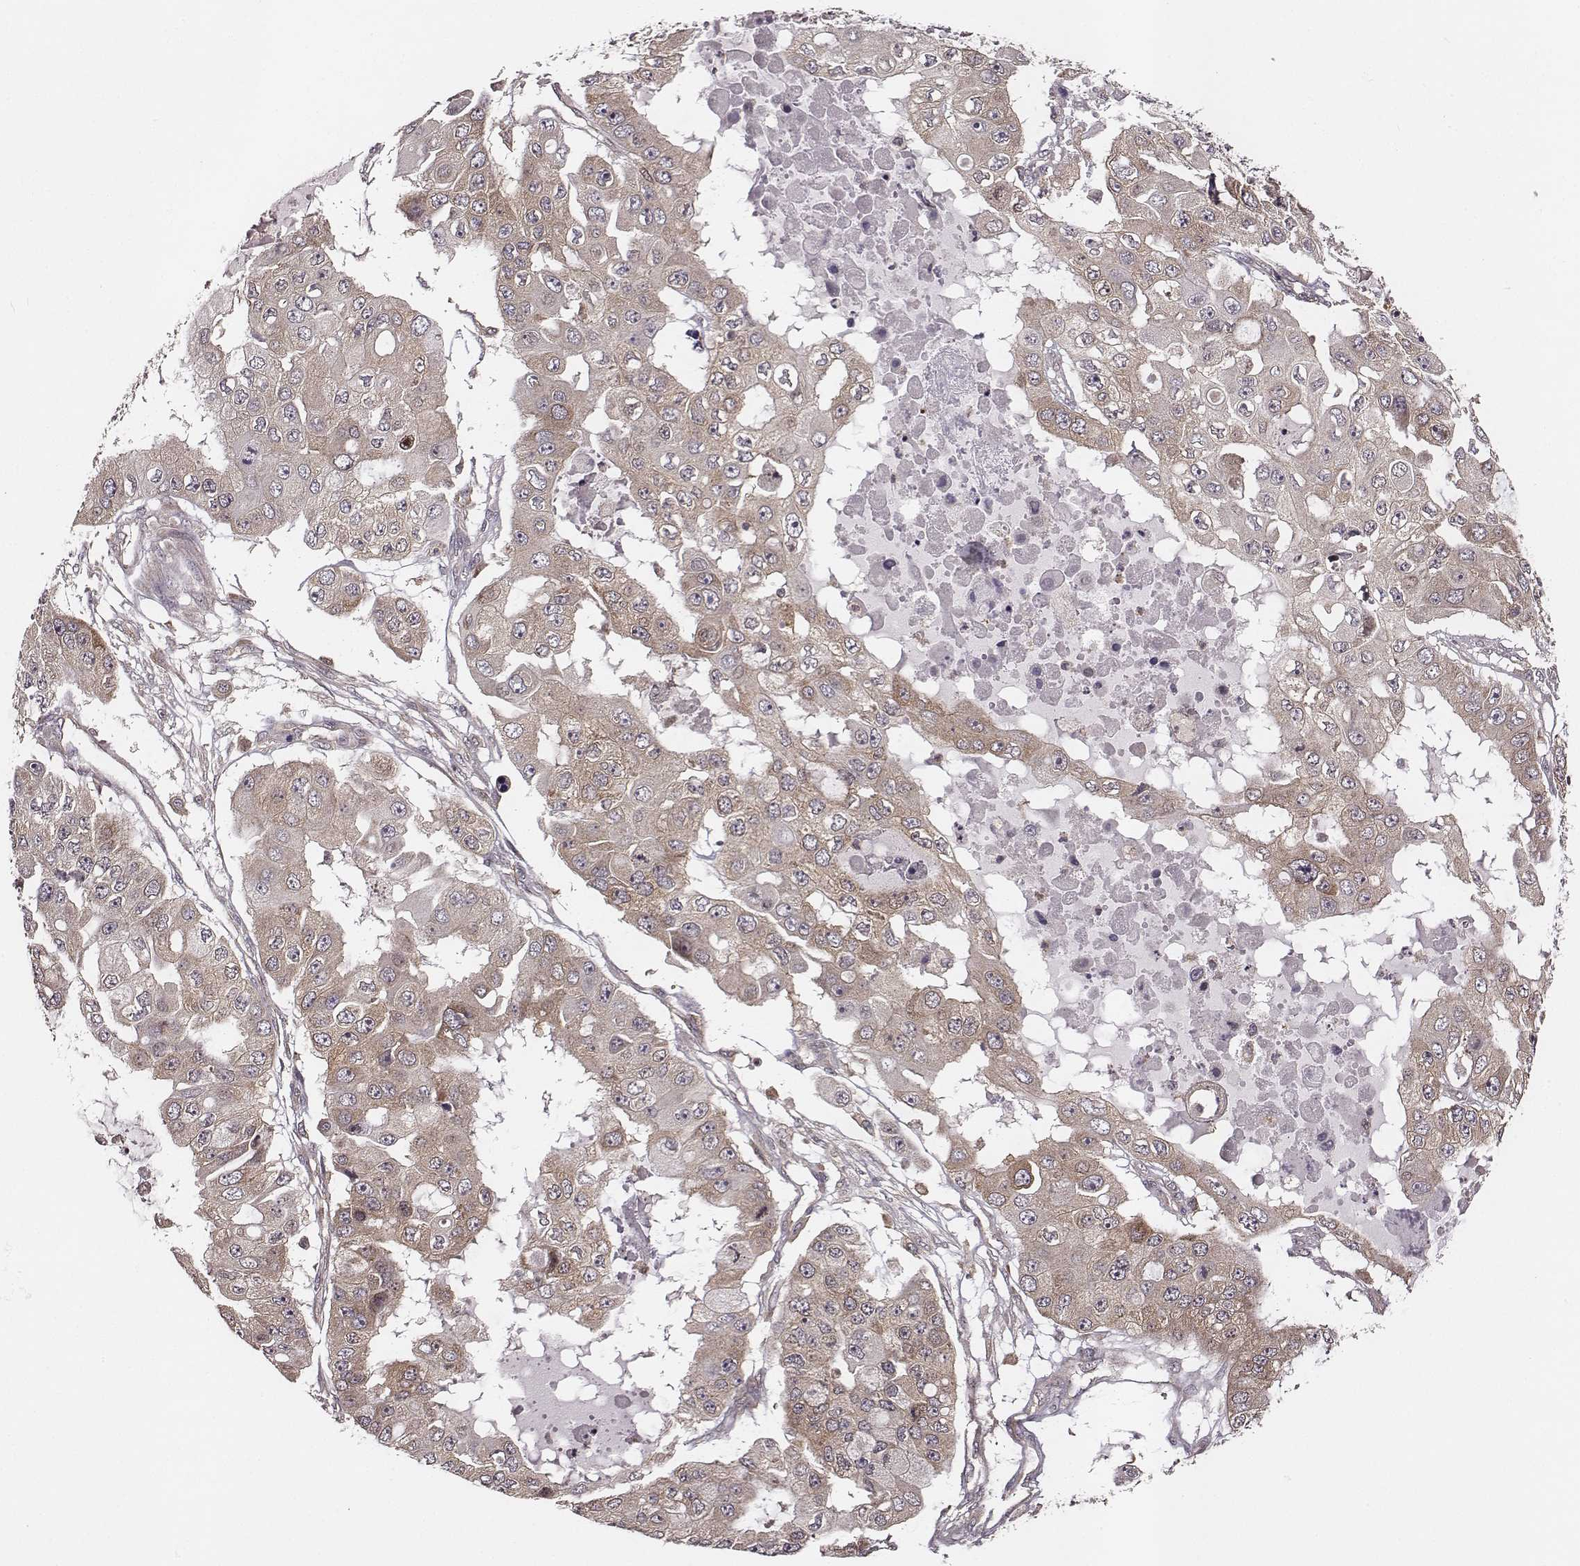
{"staining": {"intensity": "weak", "quantity": "25%-75%", "location": "cytoplasmic/membranous"}, "tissue": "ovarian cancer", "cell_type": "Tumor cells", "image_type": "cancer", "snomed": [{"axis": "morphology", "description": "Cystadenocarcinoma, serous, NOS"}, {"axis": "topography", "description": "Ovary"}], "caption": "This is an image of IHC staining of ovarian cancer, which shows weak staining in the cytoplasmic/membranous of tumor cells.", "gene": "VPS26A", "patient": {"sex": "female", "age": 56}}